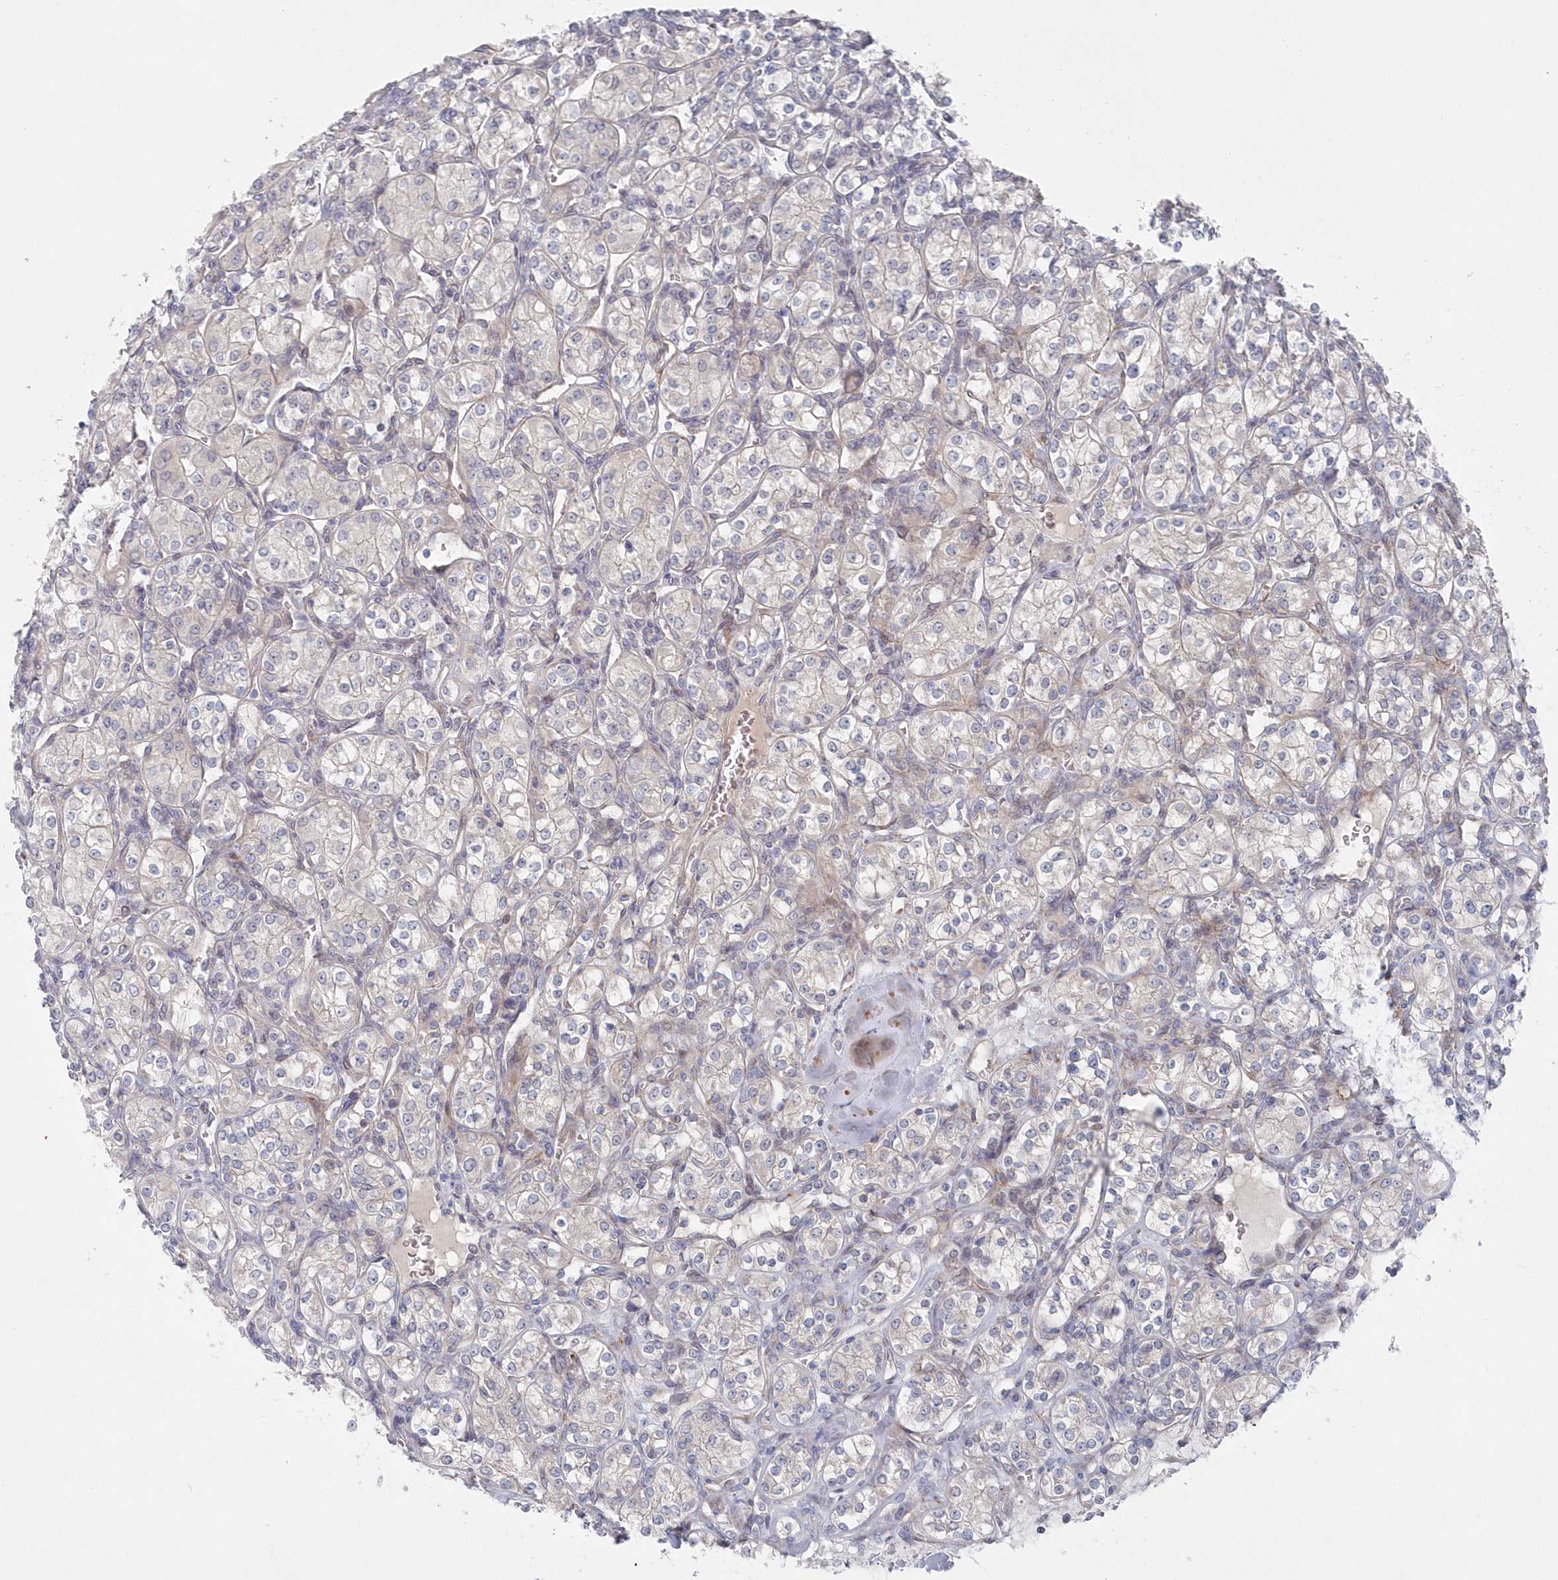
{"staining": {"intensity": "negative", "quantity": "none", "location": "none"}, "tissue": "renal cancer", "cell_type": "Tumor cells", "image_type": "cancer", "snomed": [{"axis": "morphology", "description": "Adenocarcinoma, NOS"}, {"axis": "topography", "description": "Kidney"}], "caption": "DAB (3,3'-diaminobenzidine) immunohistochemical staining of human adenocarcinoma (renal) demonstrates no significant staining in tumor cells.", "gene": "KIAA1586", "patient": {"sex": "male", "age": 77}}